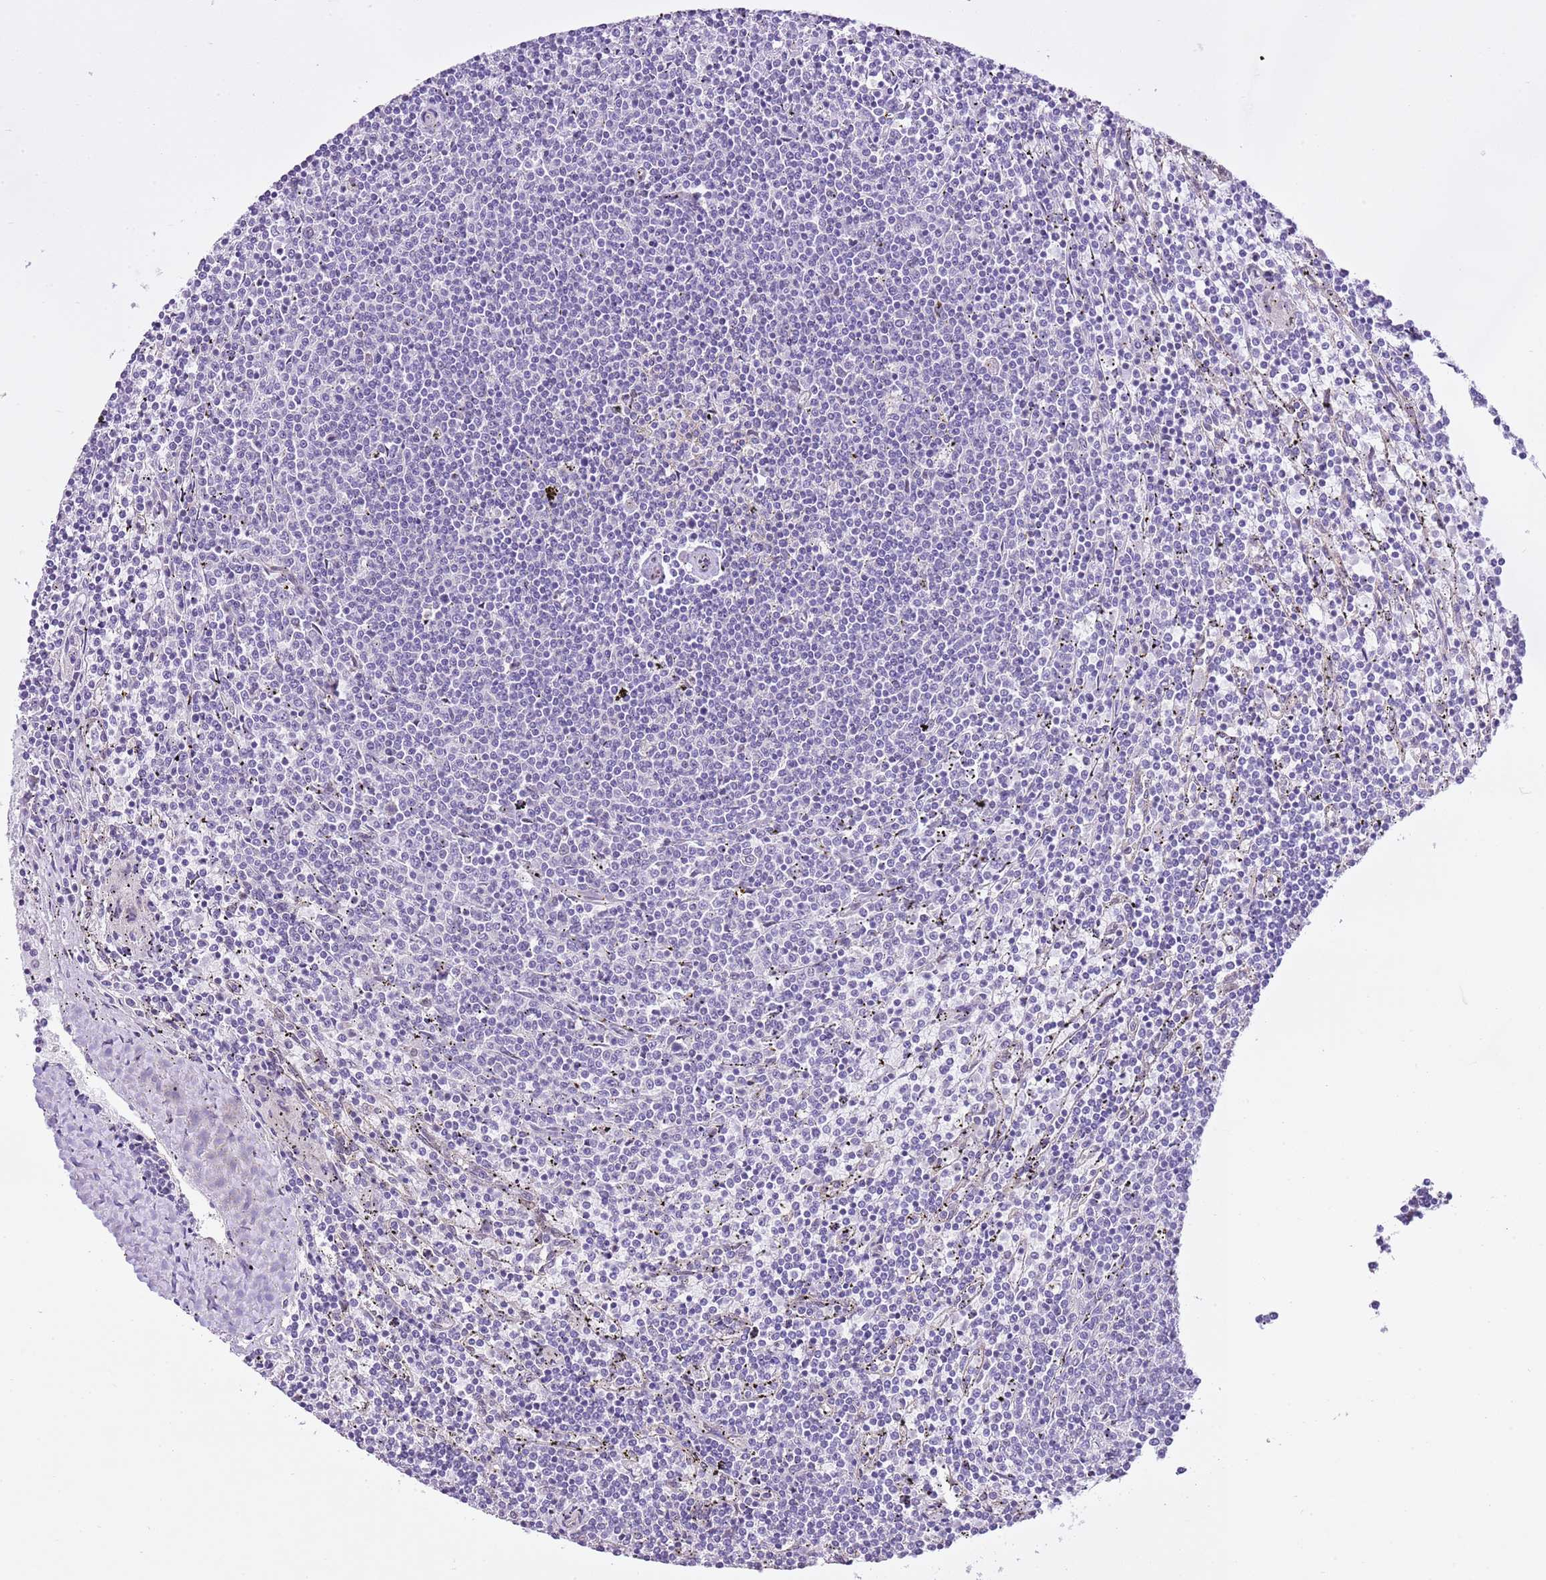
{"staining": {"intensity": "negative", "quantity": "none", "location": "none"}, "tissue": "lymphoma", "cell_type": "Tumor cells", "image_type": "cancer", "snomed": [{"axis": "morphology", "description": "Malignant lymphoma, non-Hodgkin's type, Low grade"}, {"axis": "topography", "description": "Spleen"}], "caption": "Protein analysis of lymphoma displays no significant staining in tumor cells. (DAB (3,3'-diaminobenzidine) immunohistochemistry with hematoxylin counter stain).", "gene": "NACC2", "patient": {"sex": "female", "age": 50}}